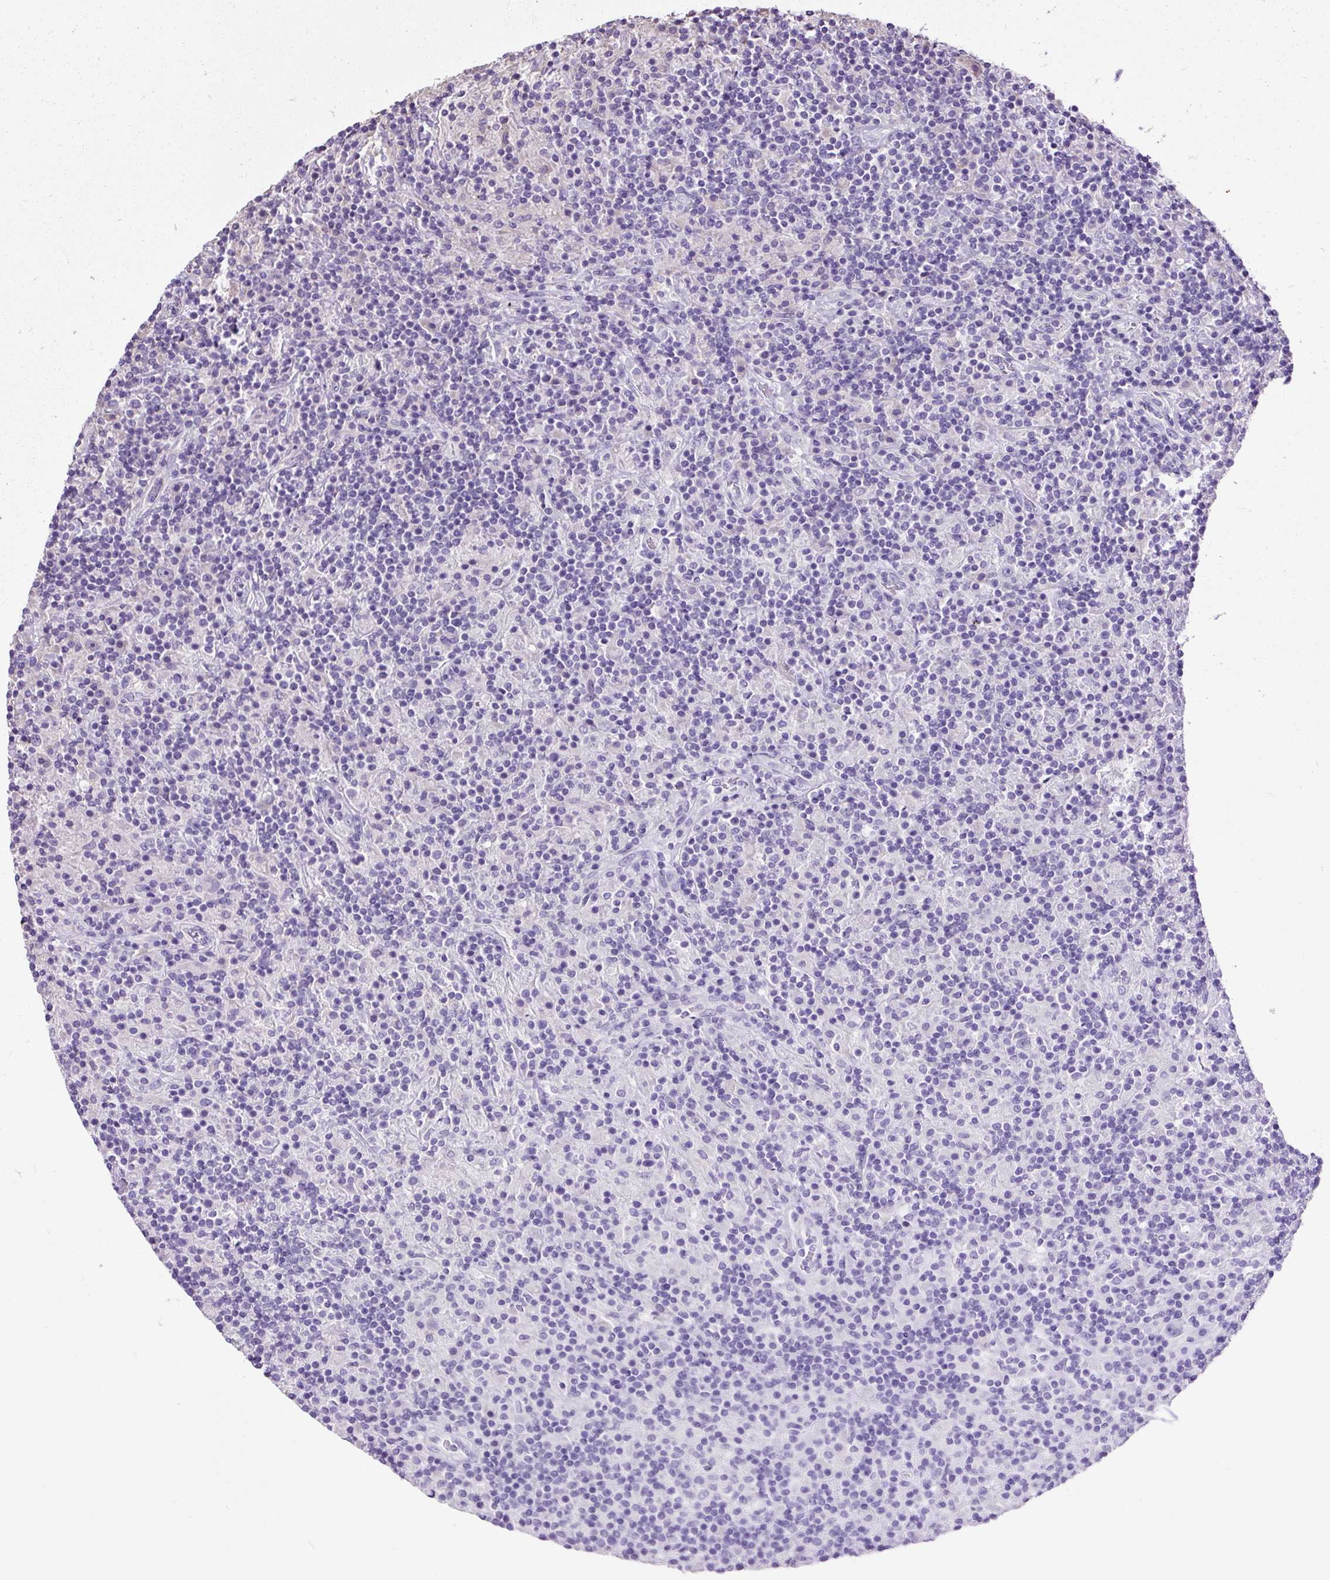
{"staining": {"intensity": "negative", "quantity": "none", "location": "none"}, "tissue": "lymphoma", "cell_type": "Tumor cells", "image_type": "cancer", "snomed": [{"axis": "morphology", "description": "Hodgkin's disease, NOS"}, {"axis": "topography", "description": "Lymph node"}], "caption": "Immunohistochemical staining of Hodgkin's disease displays no significant expression in tumor cells.", "gene": "PDIA2", "patient": {"sex": "male", "age": 70}}